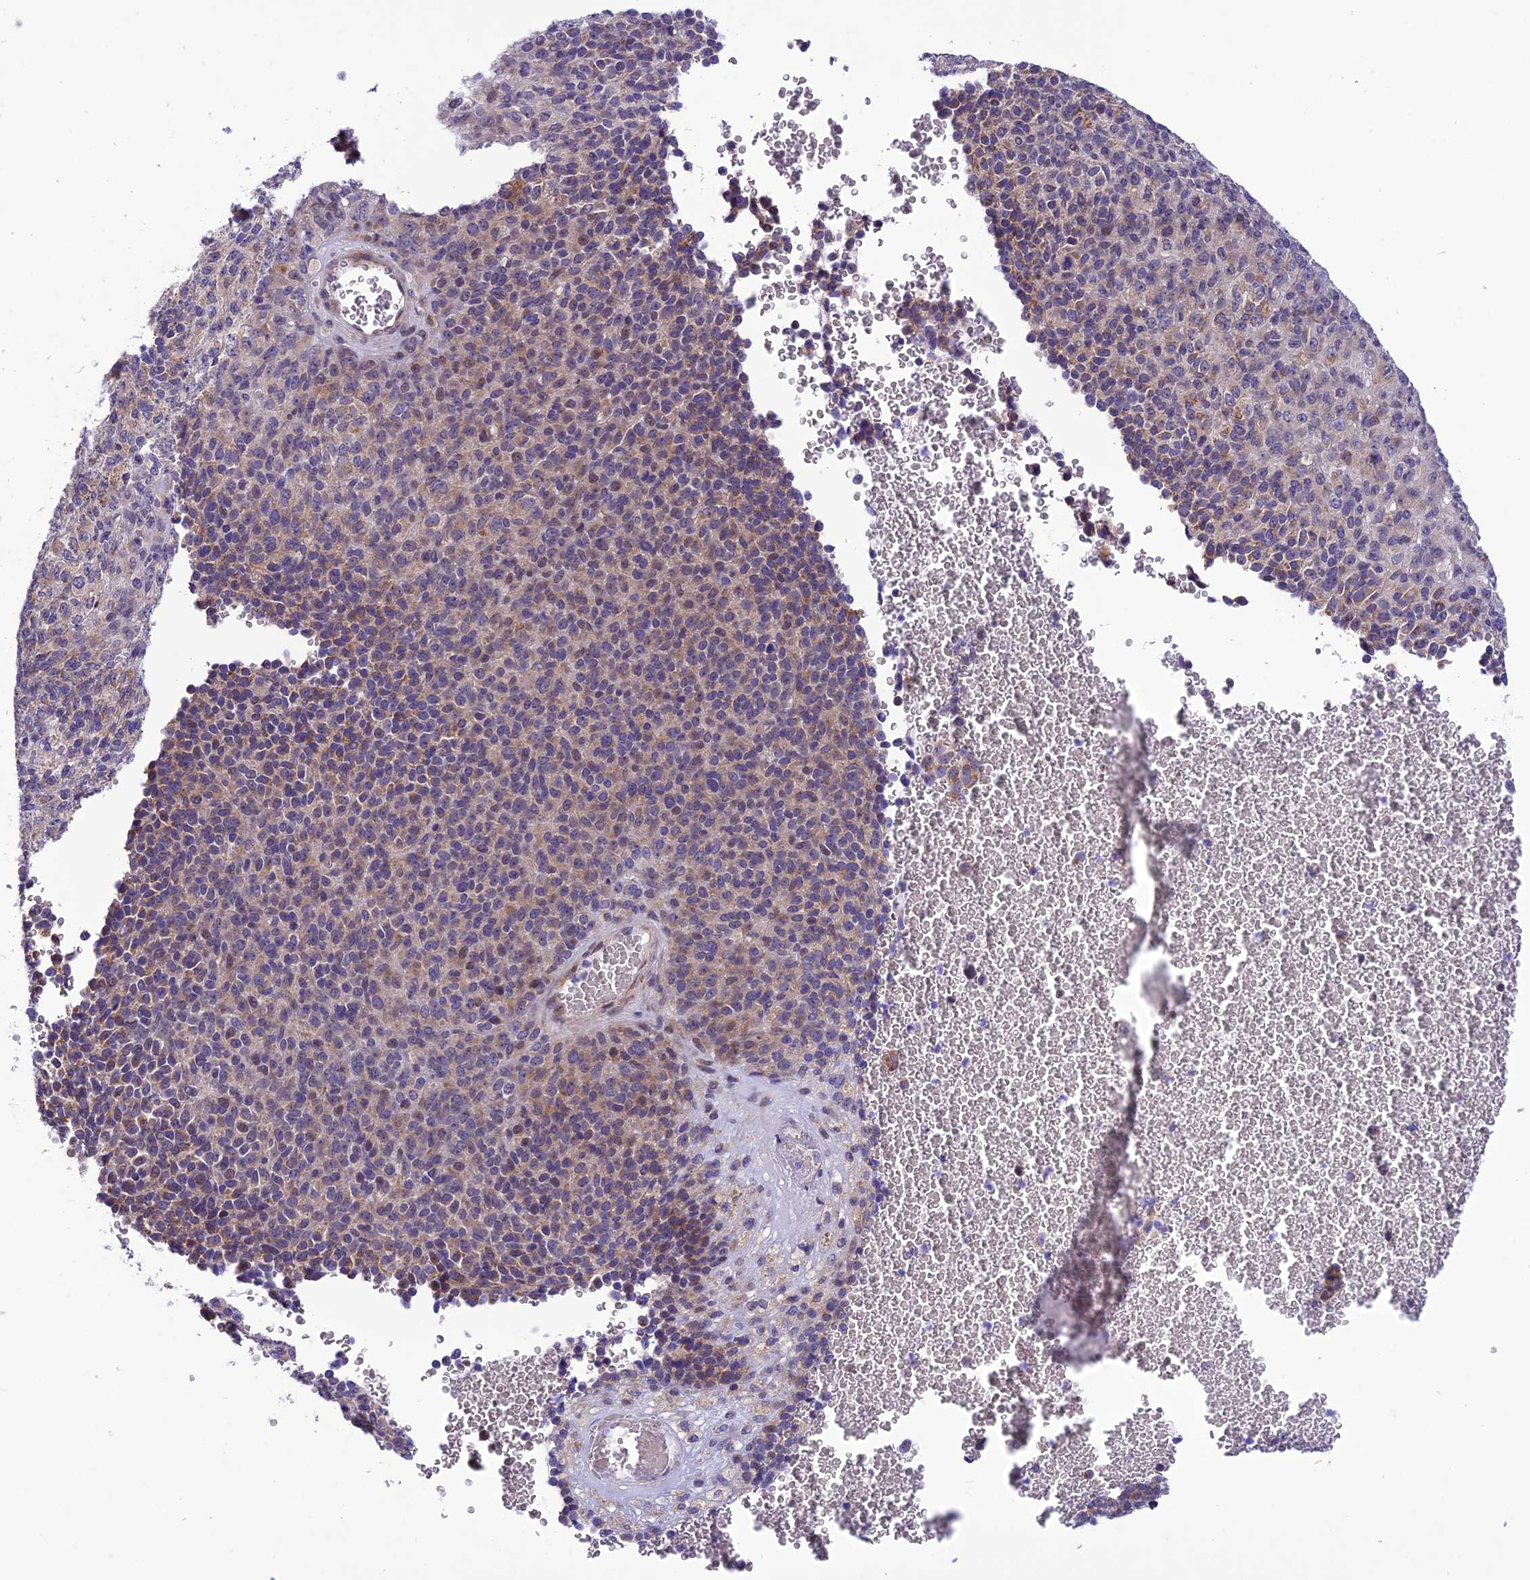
{"staining": {"intensity": "moderate", "quantity": "<25%", "location": "cytoplasmic/membranous"}, "tissue": "melanoma", "cell_type": "Tumor cells", "image_type": "cancer", "snomed": [{"axis": "morphology", "description": "Malignant melanoma, Metastatic site"}, {"axis": "topography", "description": "Brain"}], "caption": "Tumor cells reveal moderate cytoplasmic/membranous positivity in approximately <25% of cells in melanoma.", "gene": "PSMF1", "patient": {"sex": "female", "age": 56}}